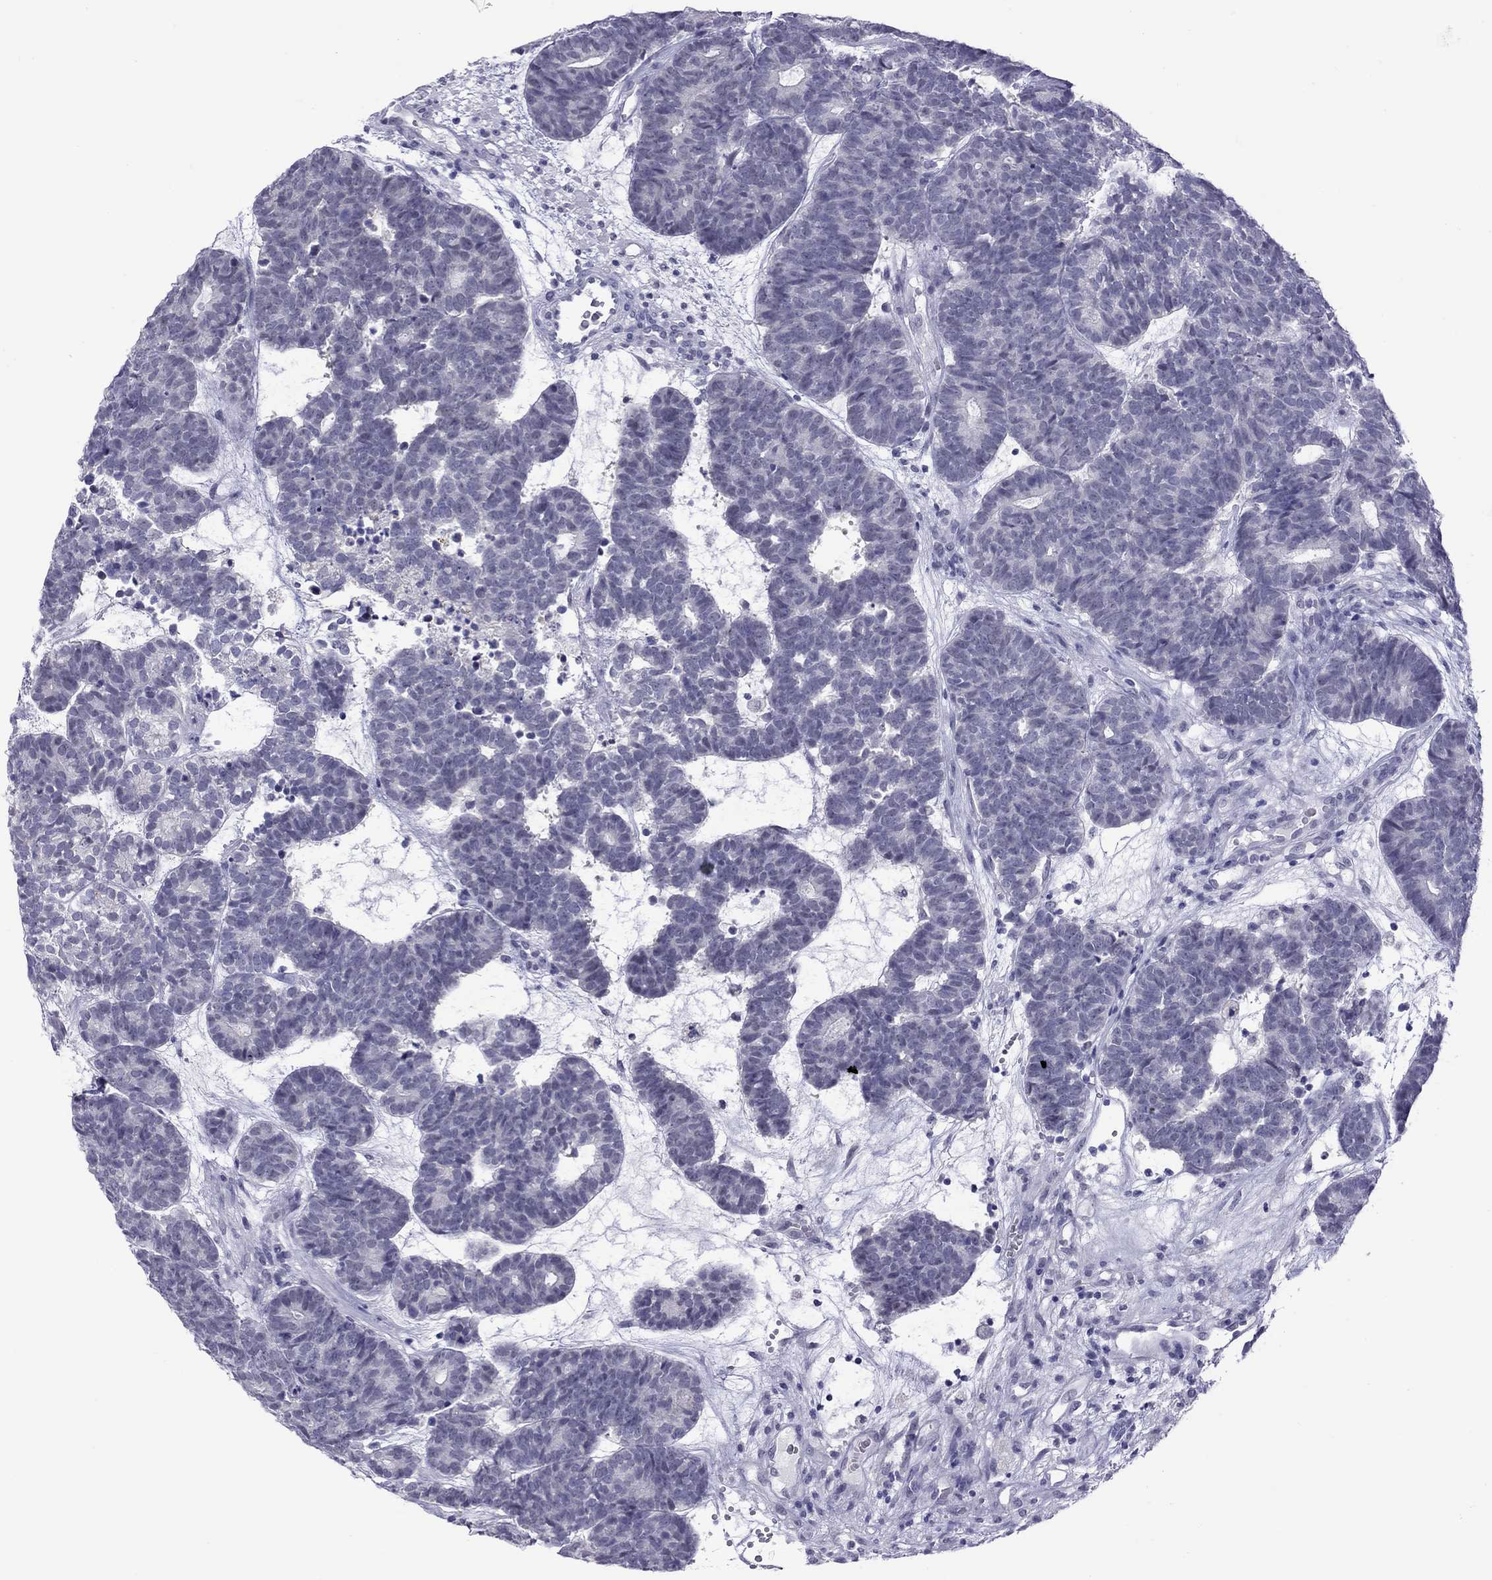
{"staining": {"intensity": "negative", "quantity": "none", "location": "none"}, "tissue": "head and neck cancer", "cell_type": "Tumor cells", "image_type": "cancer", "snomed": [{"axis": "morphology", "description": "Adenocarcinoma, NOS"}, {"axis": "topography", "description": "Head-Neck"}], "caption": "DAB (3,3'-diaminobenzidine) immunohistochemical staining of head and neck cancer (adenocarcinoma) exhibits no significant positivity in tumor cells.", "gene": "CHRNB3", "patient": {"sex": "female", "age": 81}}